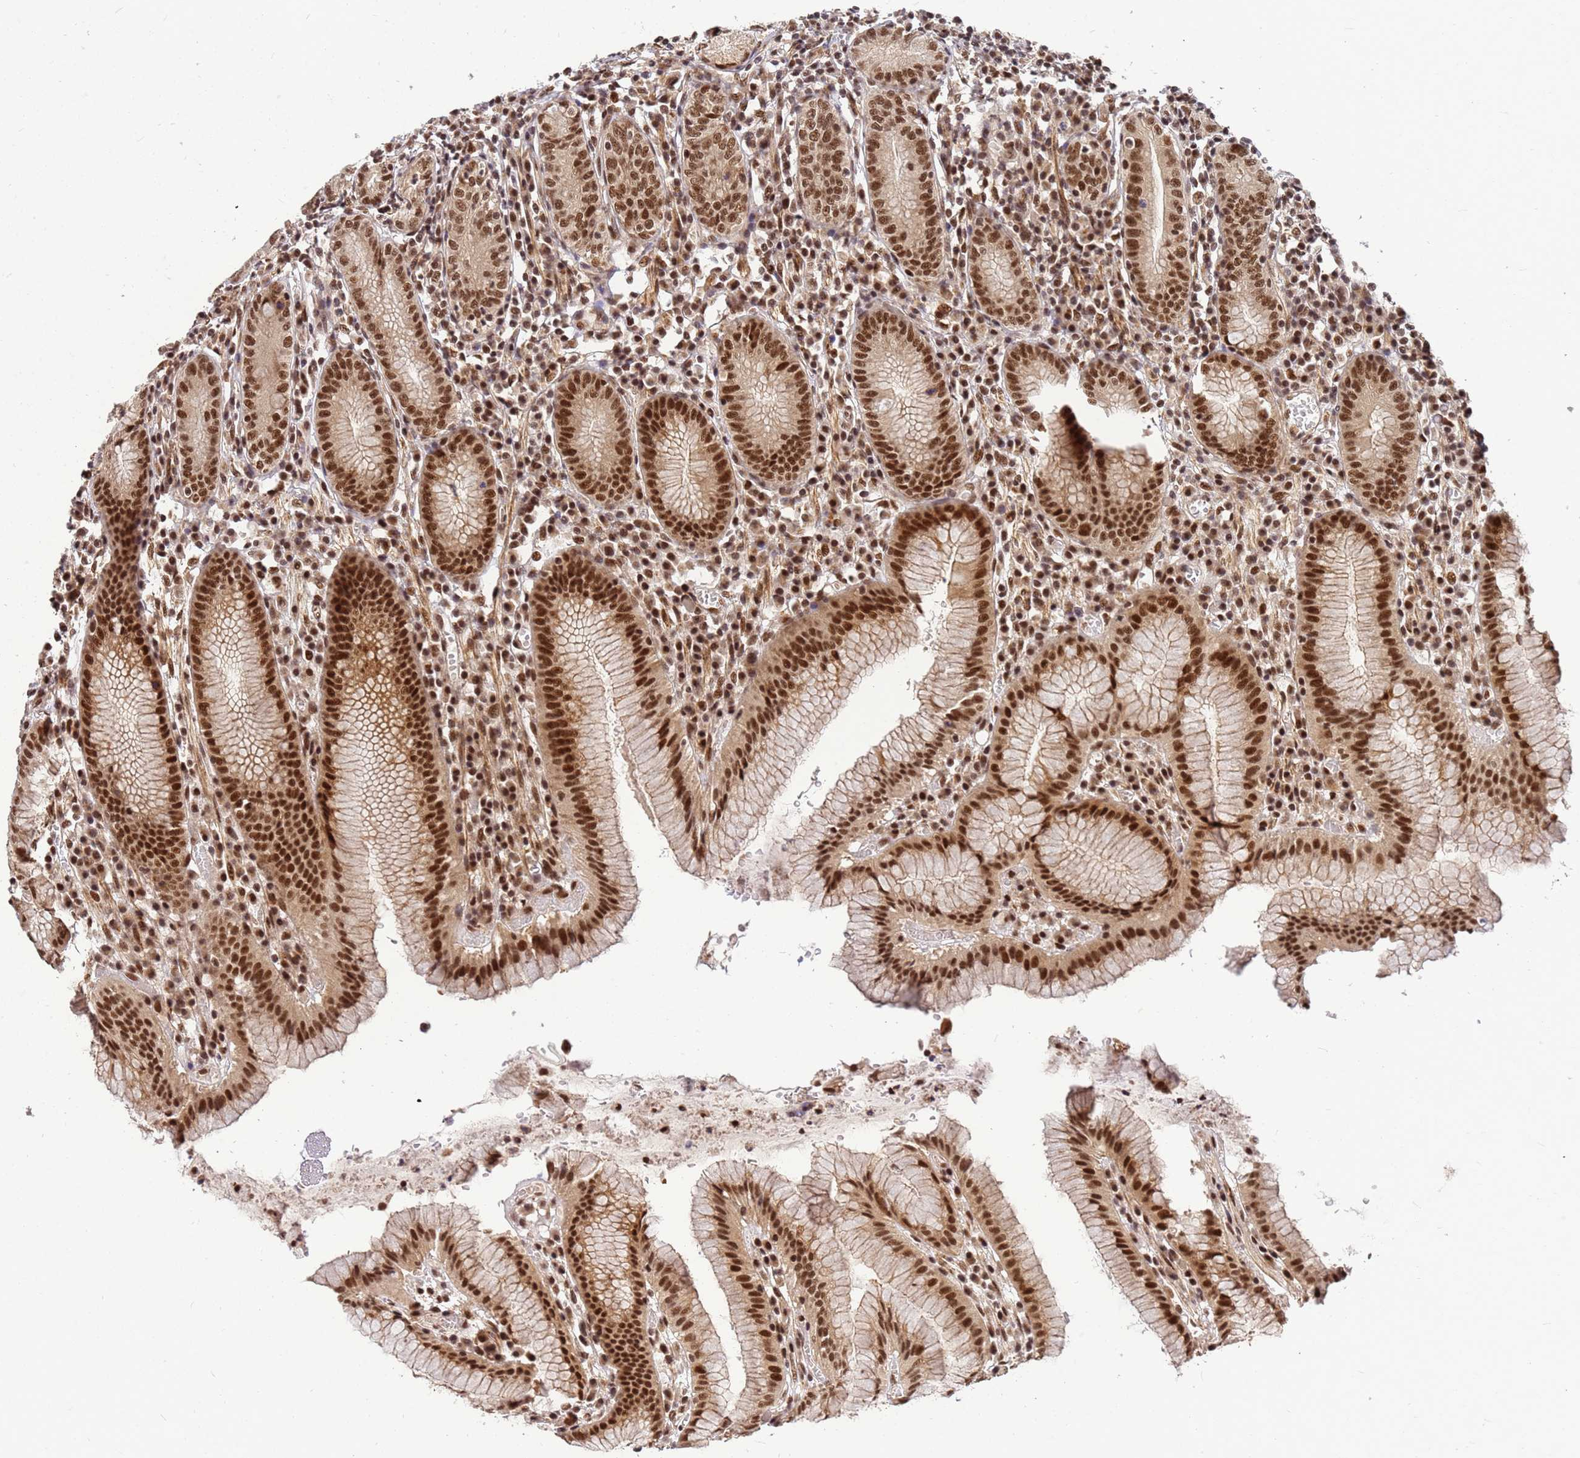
{"staining": {"intensity": "strong", "quantity": ">75%", "location": "cytoplasmic/membranous,nuclear"}, "tissue": "stomach", "cell_type": "Glandular cells", "image_type": "normal", "snomed": [{"axis": "morphology", "description": "Normal tissue, NOS"}, {"axis": "topography", "description": "Stomach"}], "caption": "The photomicrograph displays staining of unremarkable stomach, revealing strong cytoplasmic/membranous,nuclear protein positivity (brown color) within glandular cells.", "gene": "NCBP2", "patient": {"sex": "male", "age": 55}}